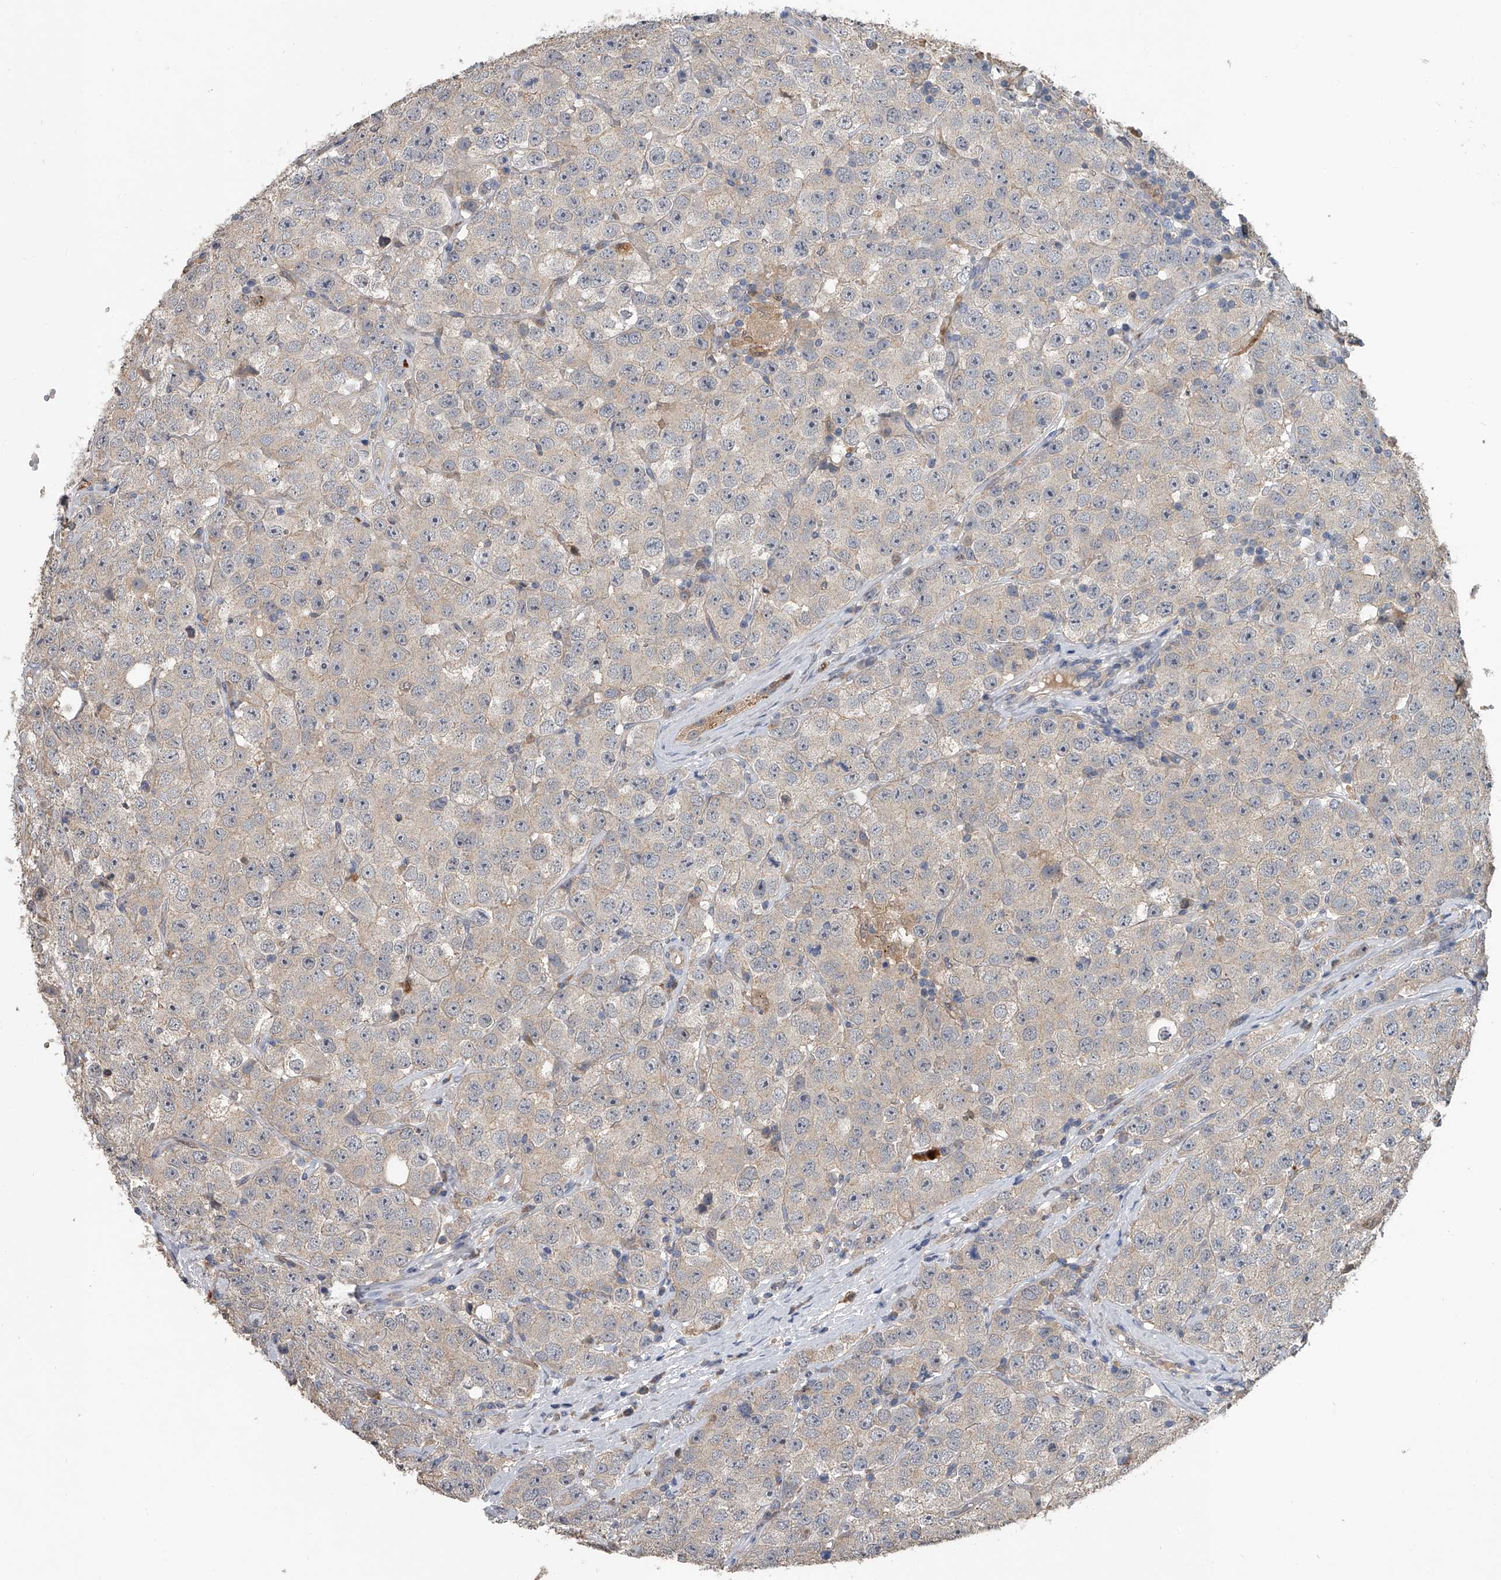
{"staining": {"intensity": "negative", "quantity": "none", "location": "none"}, "tissue": "testis cancer", "cell_type": "Tumor cells", "image_type": "cancer", "snomed": [{"axis": "morphology", "description": "Seminoma, NOS"}, {"axis": "topography", "description": "Testis"}], "caption": "An image of seminoma (testis) stained for a protein shows no brown staining in tumor cells.", "gene": "DOCK9", "patient": {"sex": "male", "age": 28}}